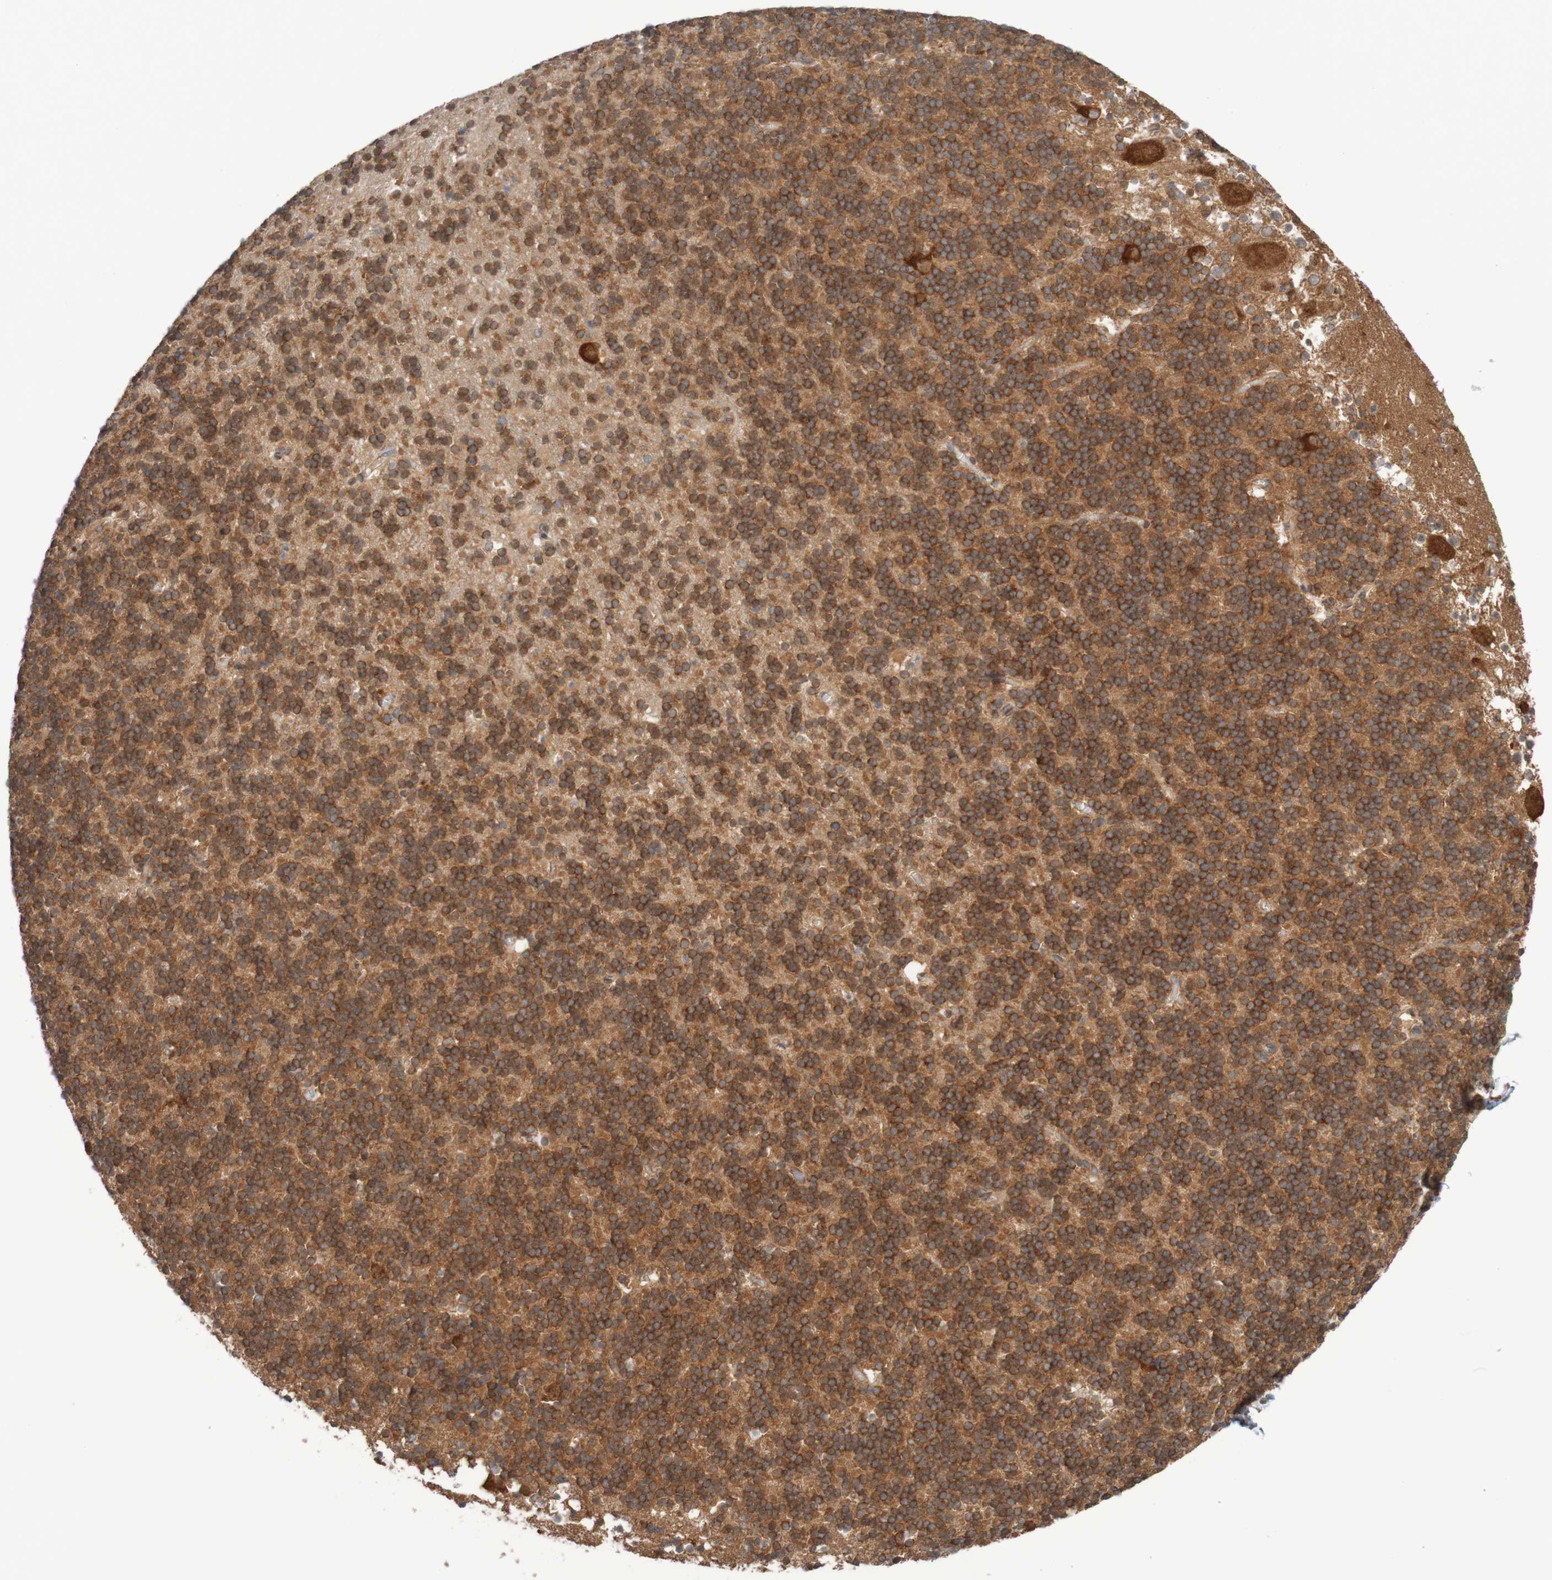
{"staining": {"intensity": "strong", "quantity": "25%-75%", "location": "cytoplasmic/membranous"}, "tissue": "cerebellum", "cell_type": "Cells in granular layer", "image_type": "normal", "snomed": [{"axis": "morphology", "description": "Normal tissue, NOS"}, {"axis": "topography", "description": "Cerebellum"}], "caption": "Protein expression analysis of normal cerebellum reveals strong cytoplasmic/membranous positivity in about 25%-75% of cells in granular layer.", "gene": "LRRC47", "patient": {"sex": "male", "age": 45}}